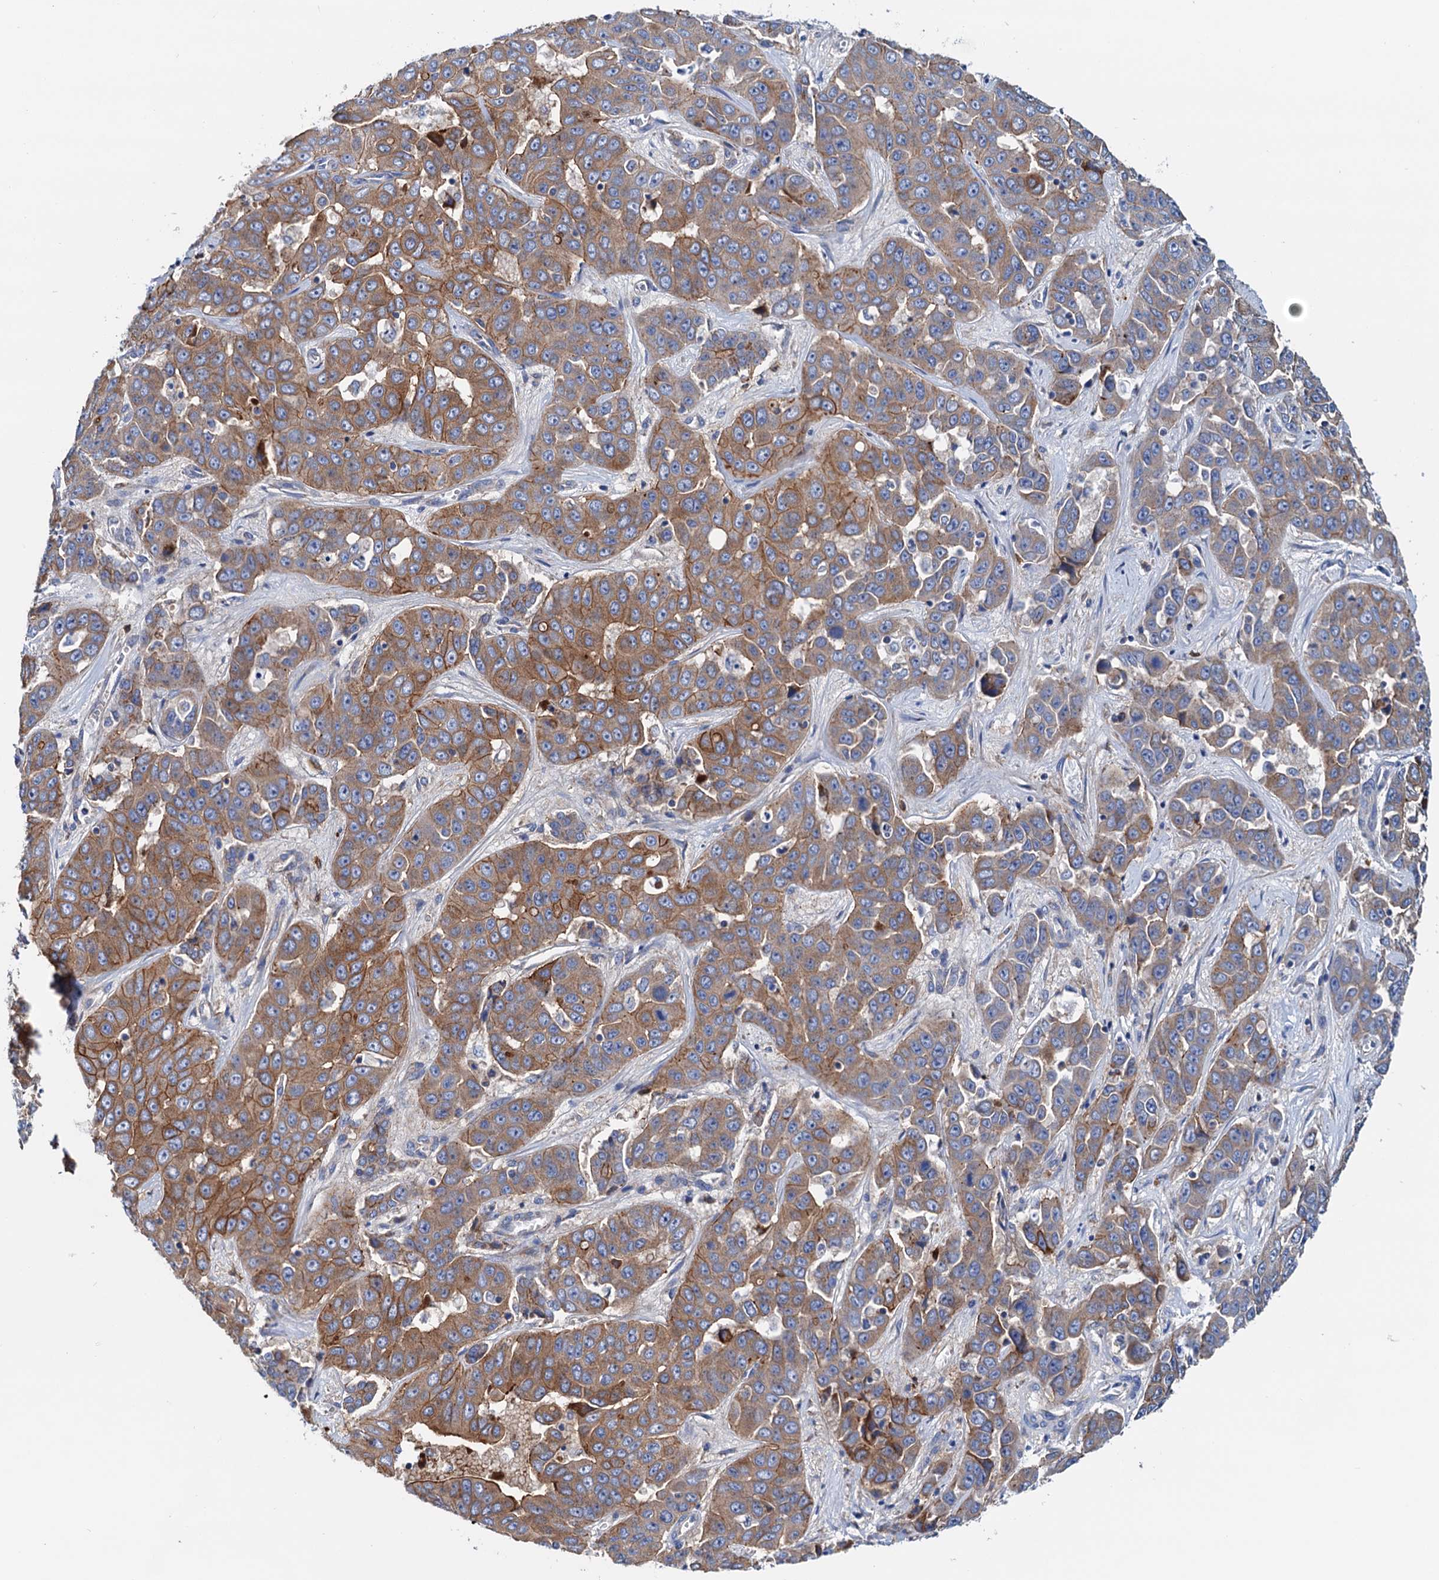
{"staining": {"intensity": "moderate", "quantity": ">75%", "location": "cytoplasmic/membranous"}, "tissue": "liver cancer", "cell_type": "Tumor cells", "image_type": "cancer", "snomed": [{"axis": "morphology", "description": "Cholangiocarcinoma"}, {"axis": "topography", "description": "Liver"}], "caption": "Approximately >75% of tumor cells in human liver cancer display moderate cytoplasmic/membranous protein positivity as visualized by brown immunohistochemical staining.", "gene": "RASSF9", "patient": {"sex": "female", "age": 52}}